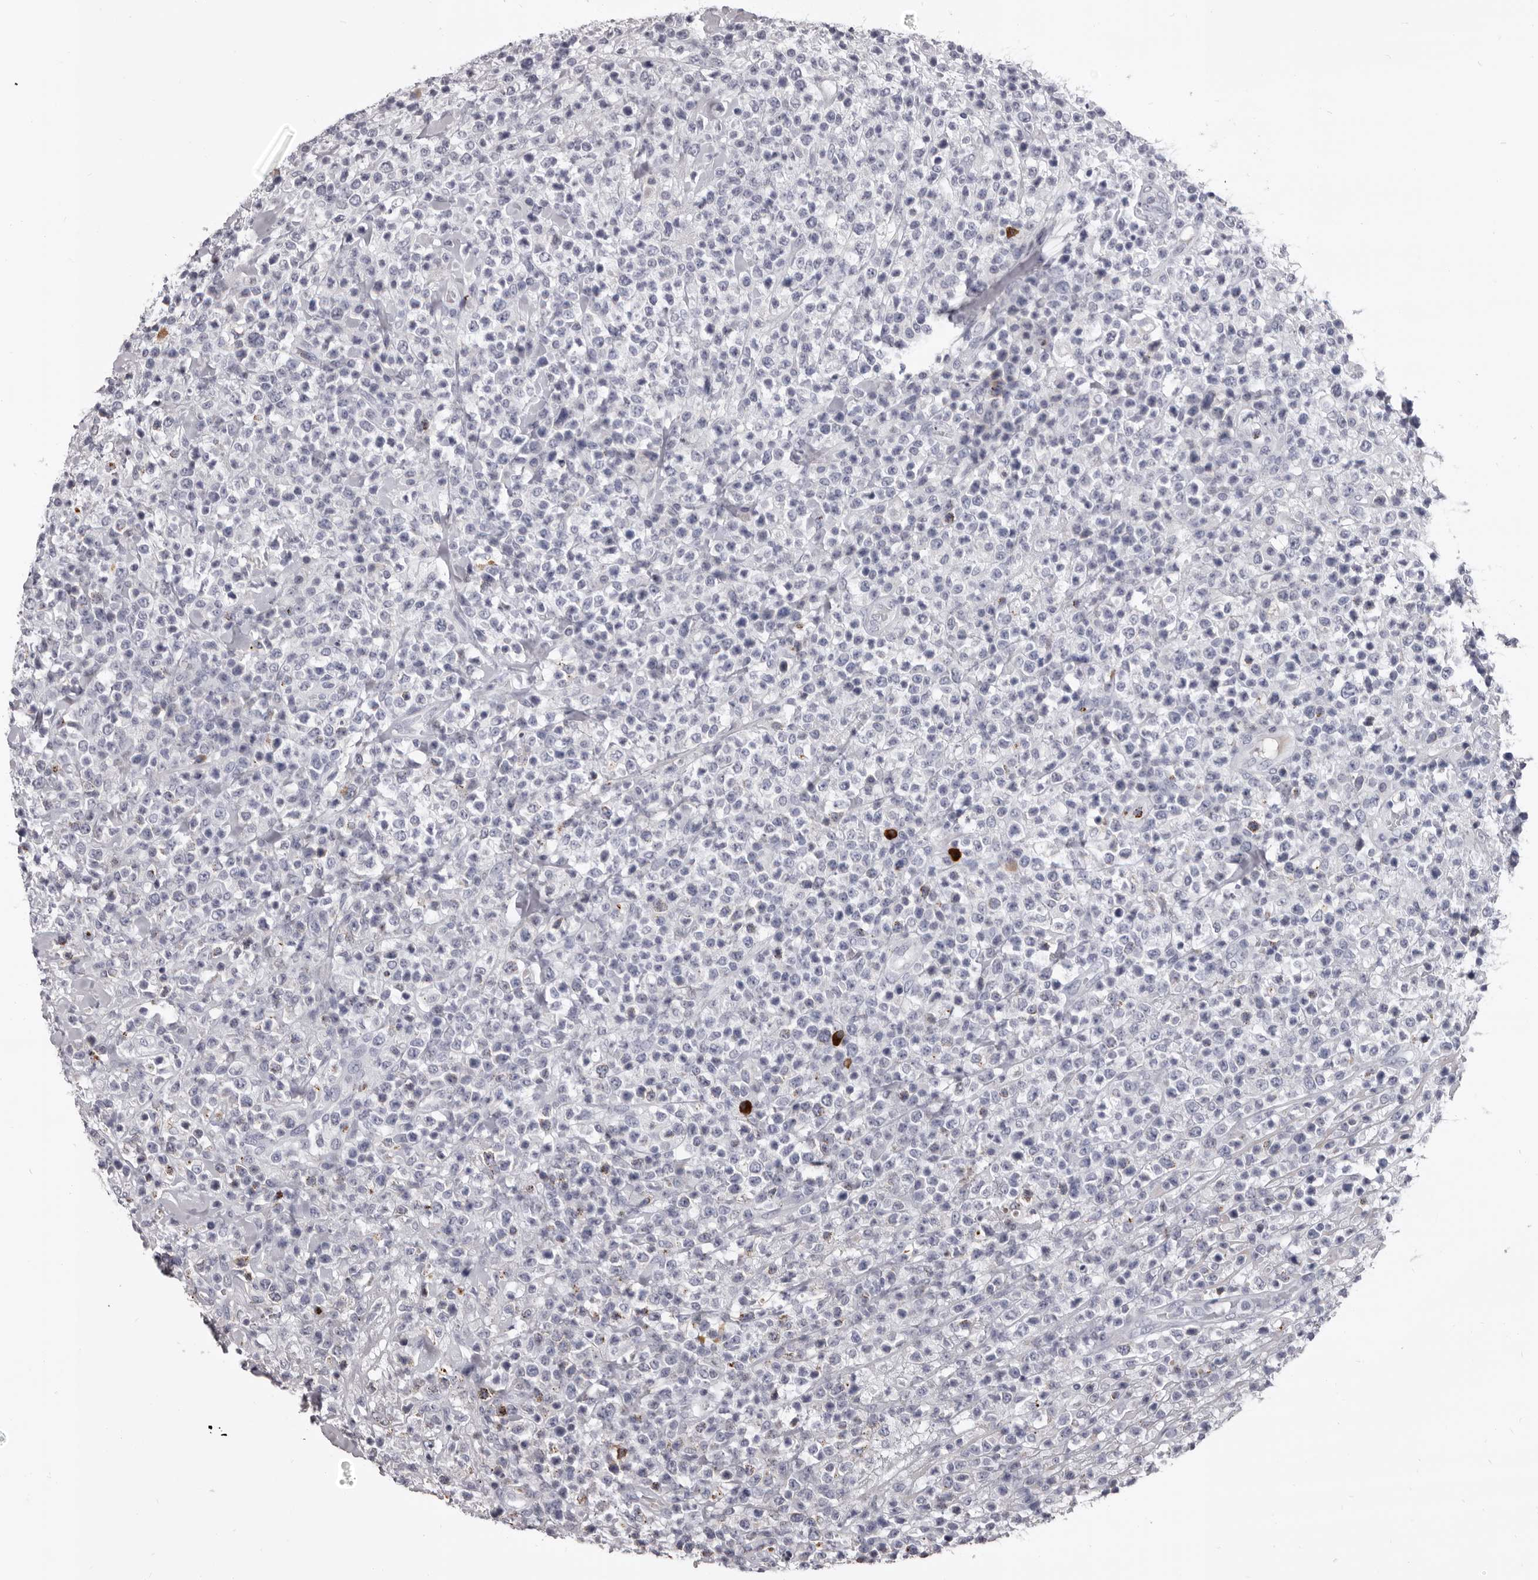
{"staining": {"intensity": "negative", "quantity": "none", "location": "none"}, "tissue": "lymphoma", "cell_type": "Tumor cells", "image_type": "cancer", "snomed": [{"axis": "morphology", "description": "Malignant lymphoma, non-Hodgkin's type, High grade"}, {"axis": "topography", "description": "Colon"}], "caption": "Tumor cells show no significant expression in lymphoma.", "gene": "GZMH", "patient": {"sex": "female", "age": 53}}